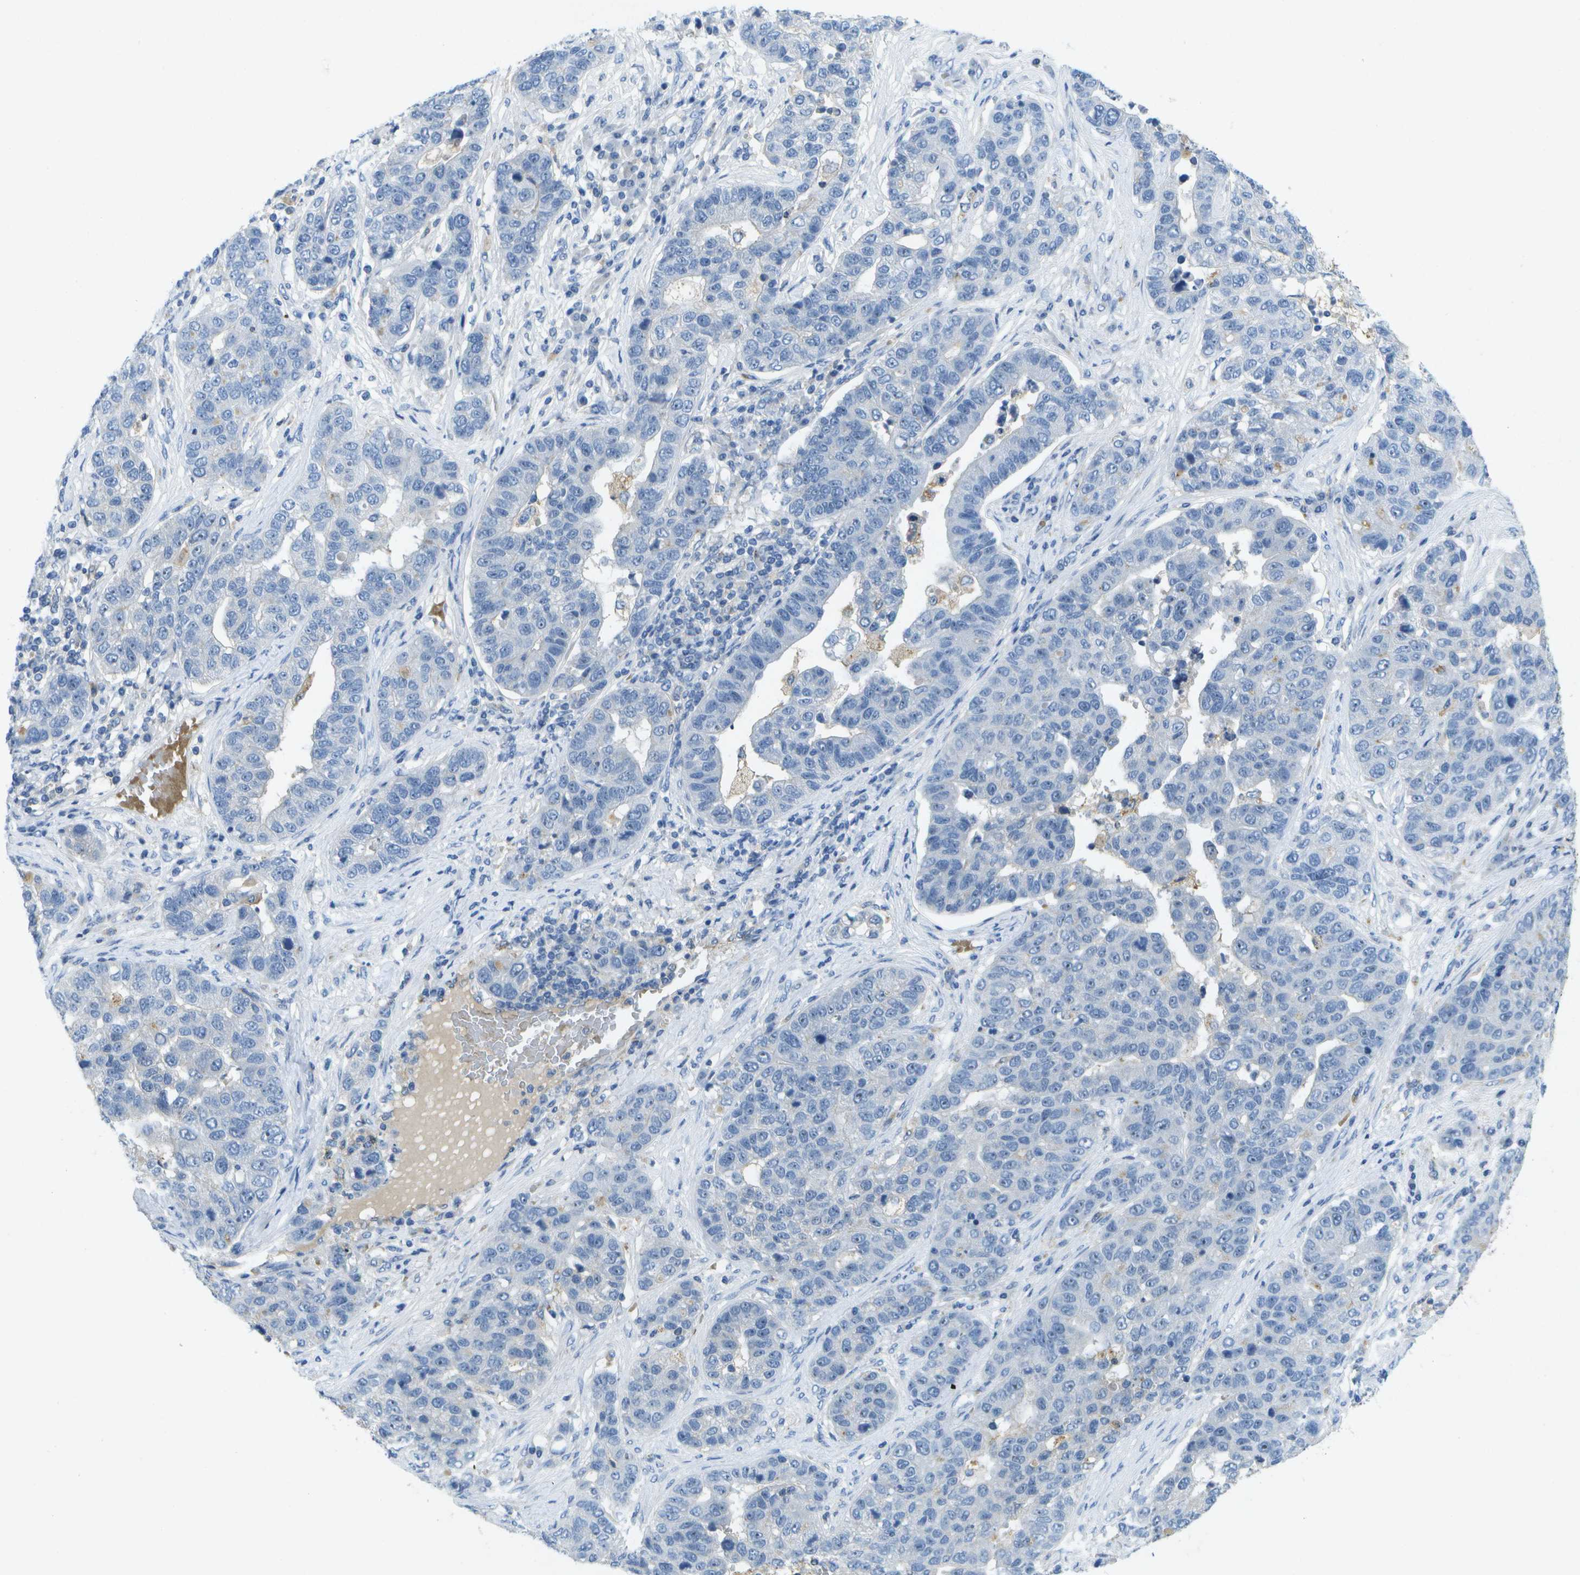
{"staining": {"intensity": "negative", "quantity": "none", "location": "none"}, "tissue": "pancreatic cancer", "cell_type": "Tumor cells", "image_type": "cancer", "snomed": [{"axis": "morphology", "description": "Adenocarcinoma, NOS"}, {"axis": "topography", "description": "Pancreas"}], "caption": "Immunohistochemical staining of human pancreatic cancer (adenocarcinoma) demonstrates no significant expression in tumor cells.", "gene": "LIPG", "patient": {"sex": "female", "age": 61}}